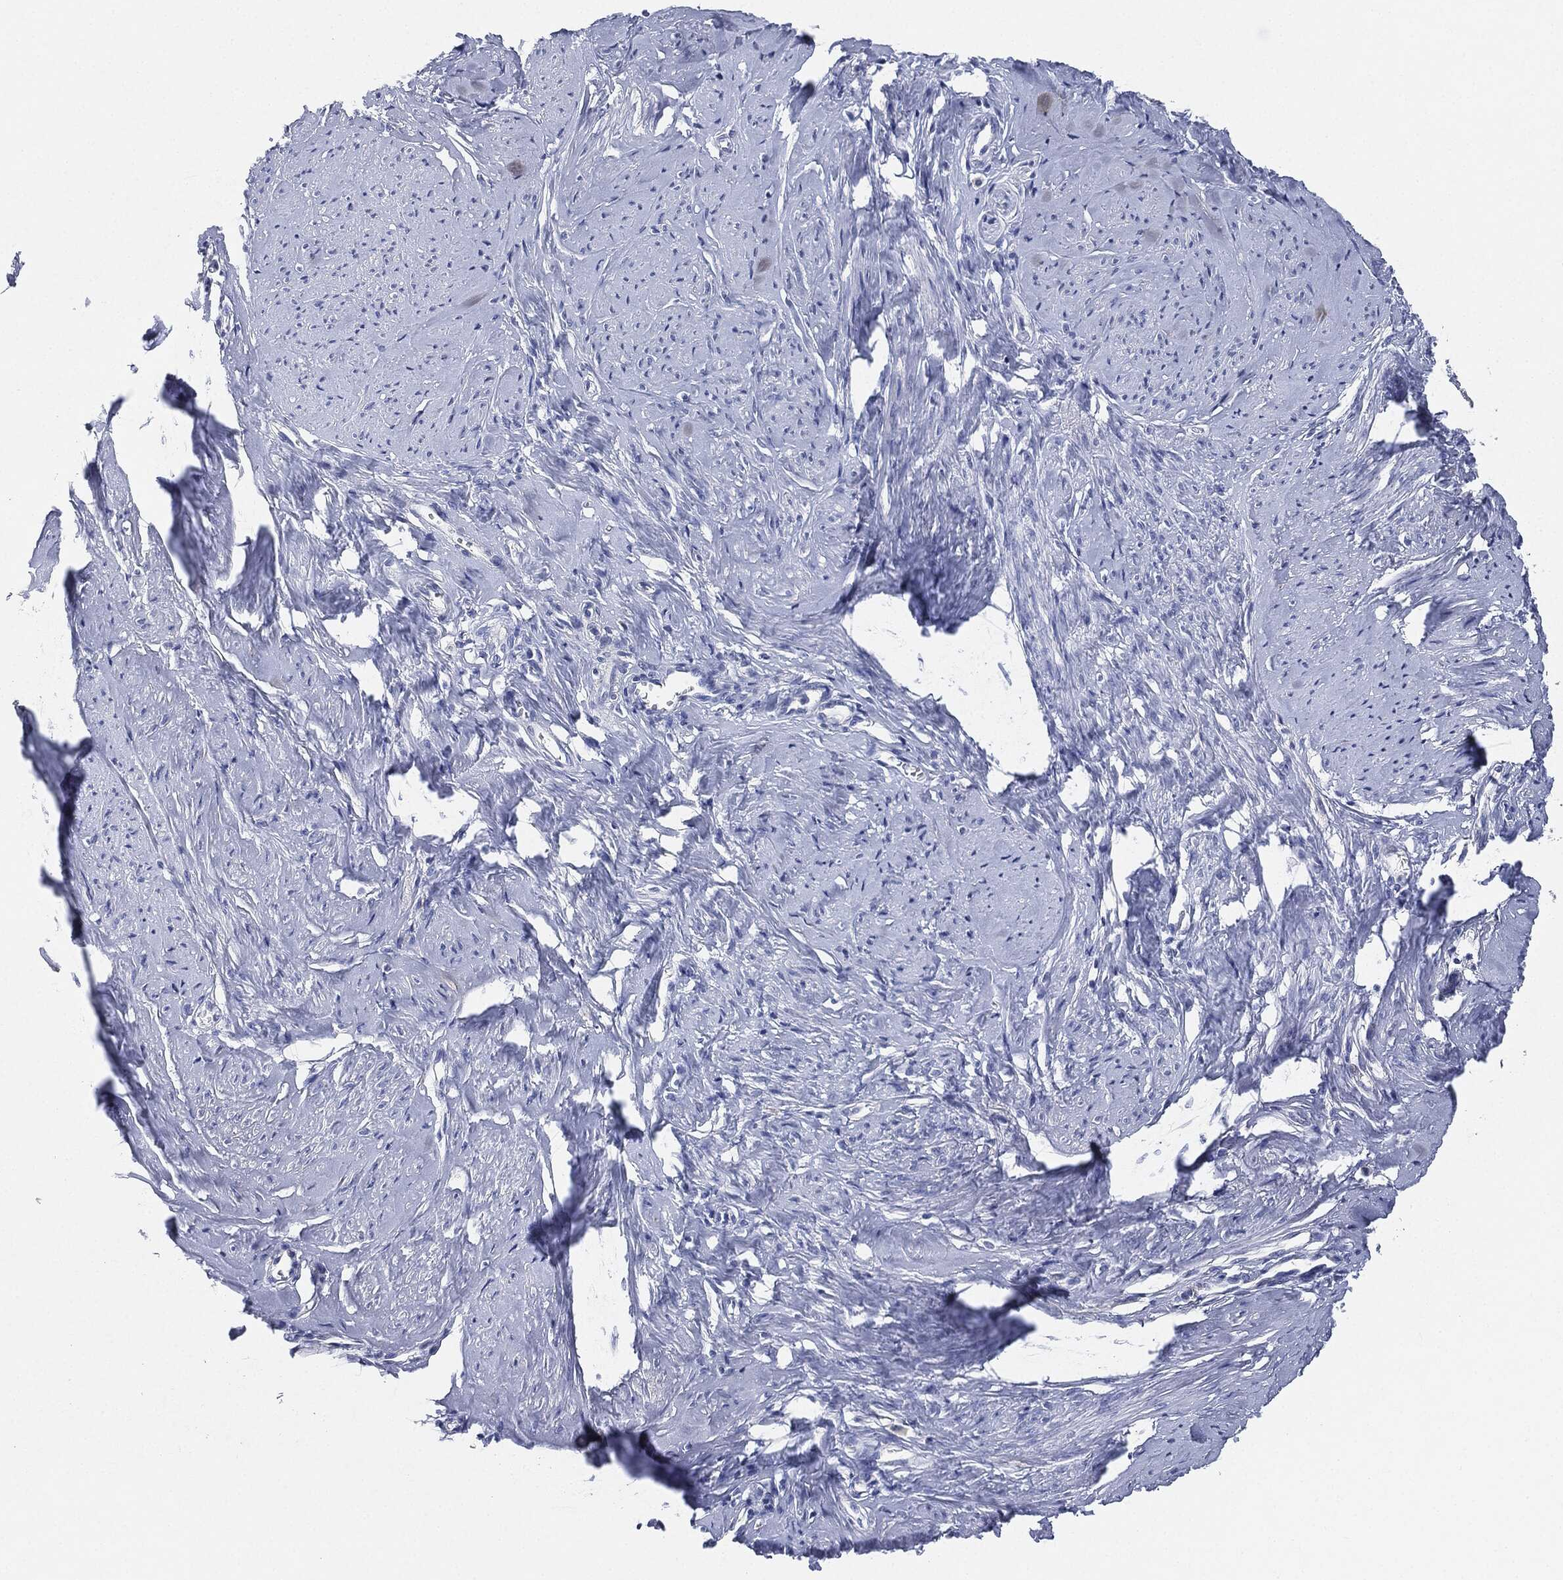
{"staining": {"intensity": "negative", "quantity": "none", "location": "none"}, "tissue": "smooth muscle", "cell_type": "Smooth muscle cells", "image_type": "normal", "snomed": [{"axis": "morphology", "description": "Normal tissue, NOS"}, {"axis": "topography", "description": "Smooth muscle"}], "caption": "The immunohistochemistry (IHC) photomicrograph has no significant staining in smooth muscle cells of smooth muscle.", "gene": "NTRK1", "patient": {"sex": "female", "age": 48}}